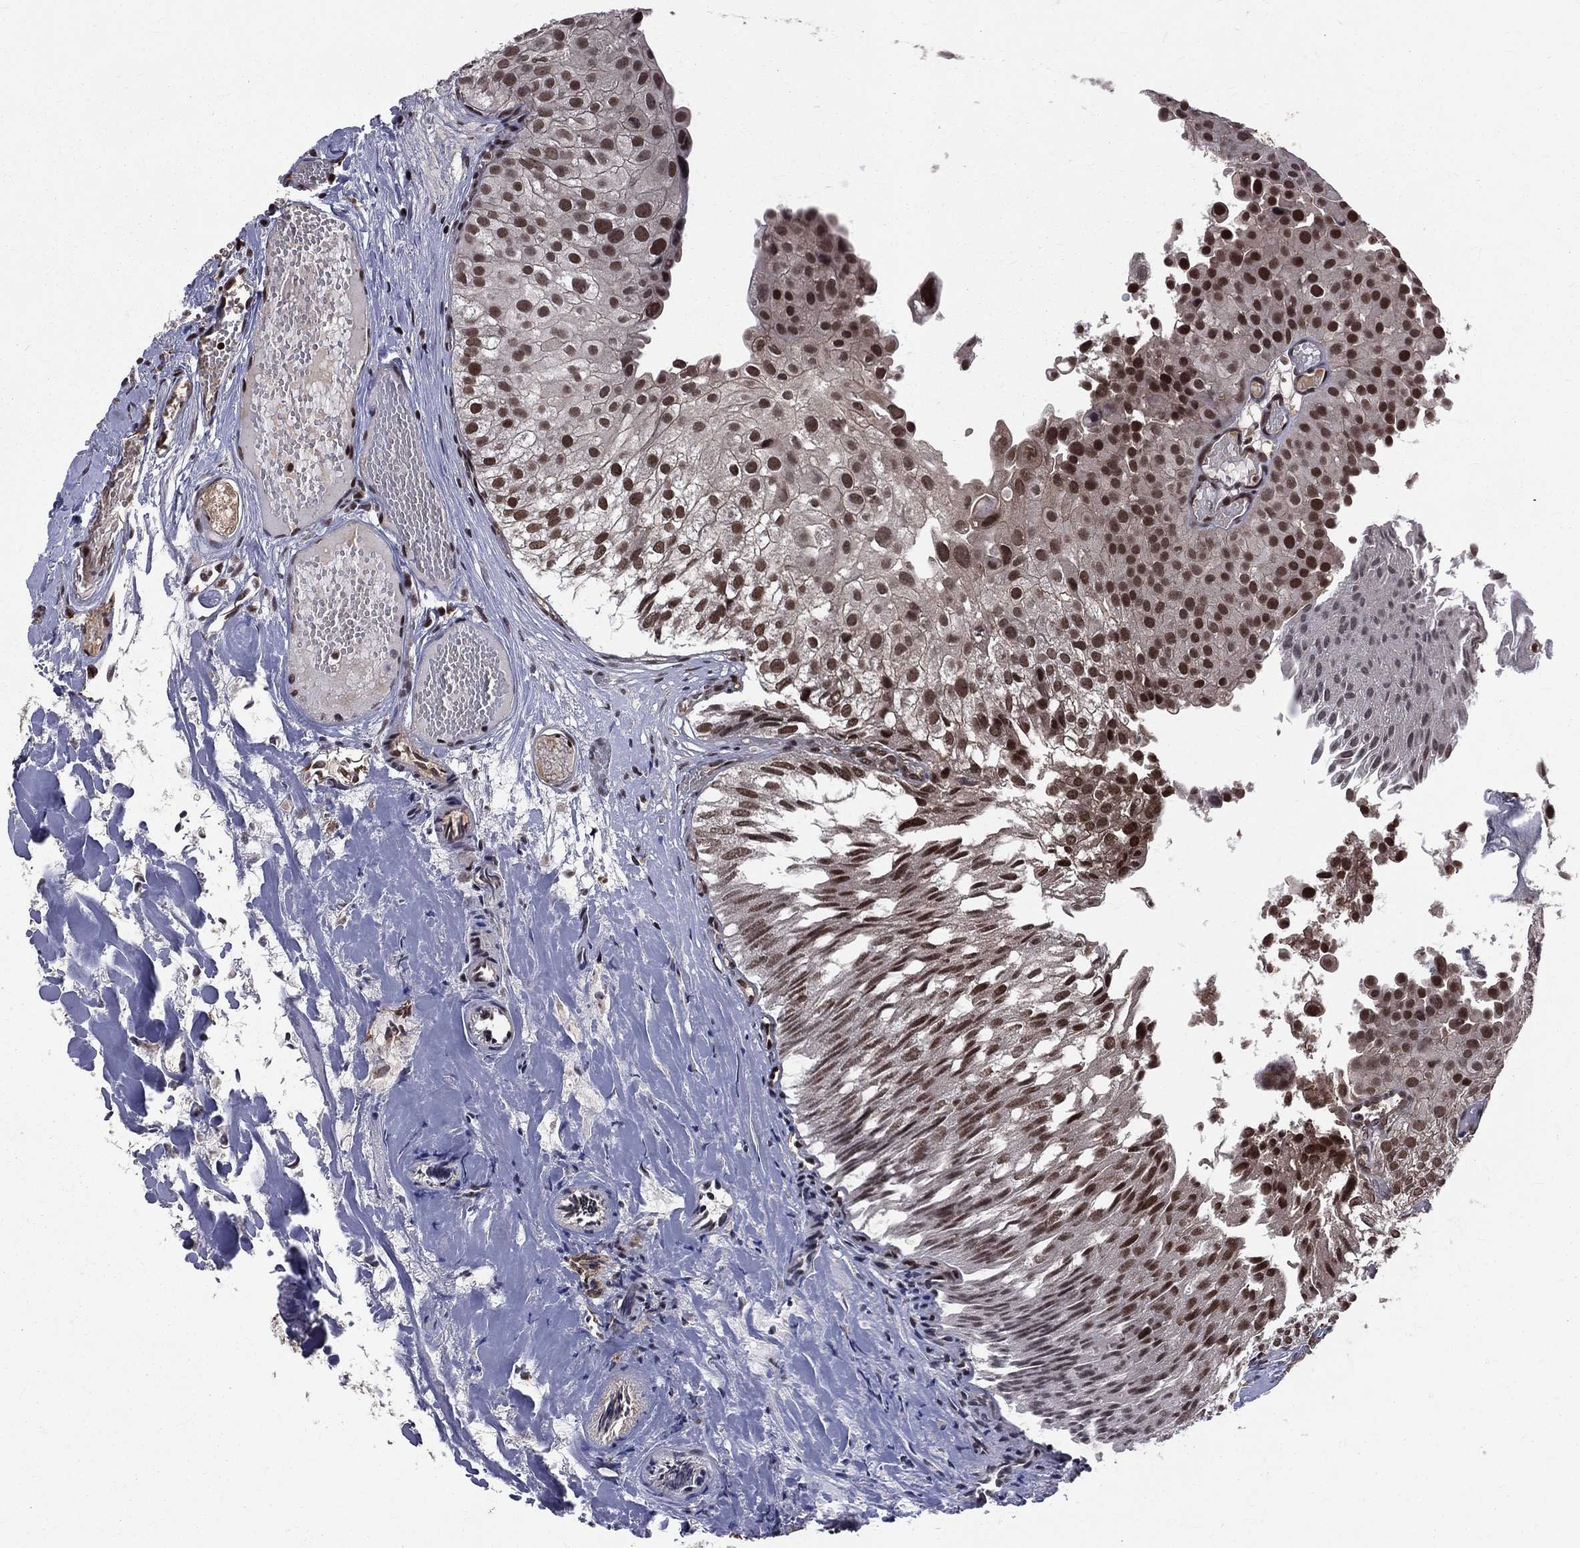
{"staining": {"intensity": "strong", "quantity": ">75%", "location": "nuclear"}, "tissue": "urothelial cancer", "cell_type": "Tumor cells", "image_type": "cancer", "snomed": [{"axis": "morphology", "description": "Urothelial carcinoma, Low grade"}, {"axis": "topography", "description": "Urinary bladder"}], "caption": "This is an image of IHC staining of urothelial carcinoma (low-grade), which shows strong expression in the nuclear of tumor cells.", "gene": "SMC3", "patient": {"sex": "female", "age": 78}}